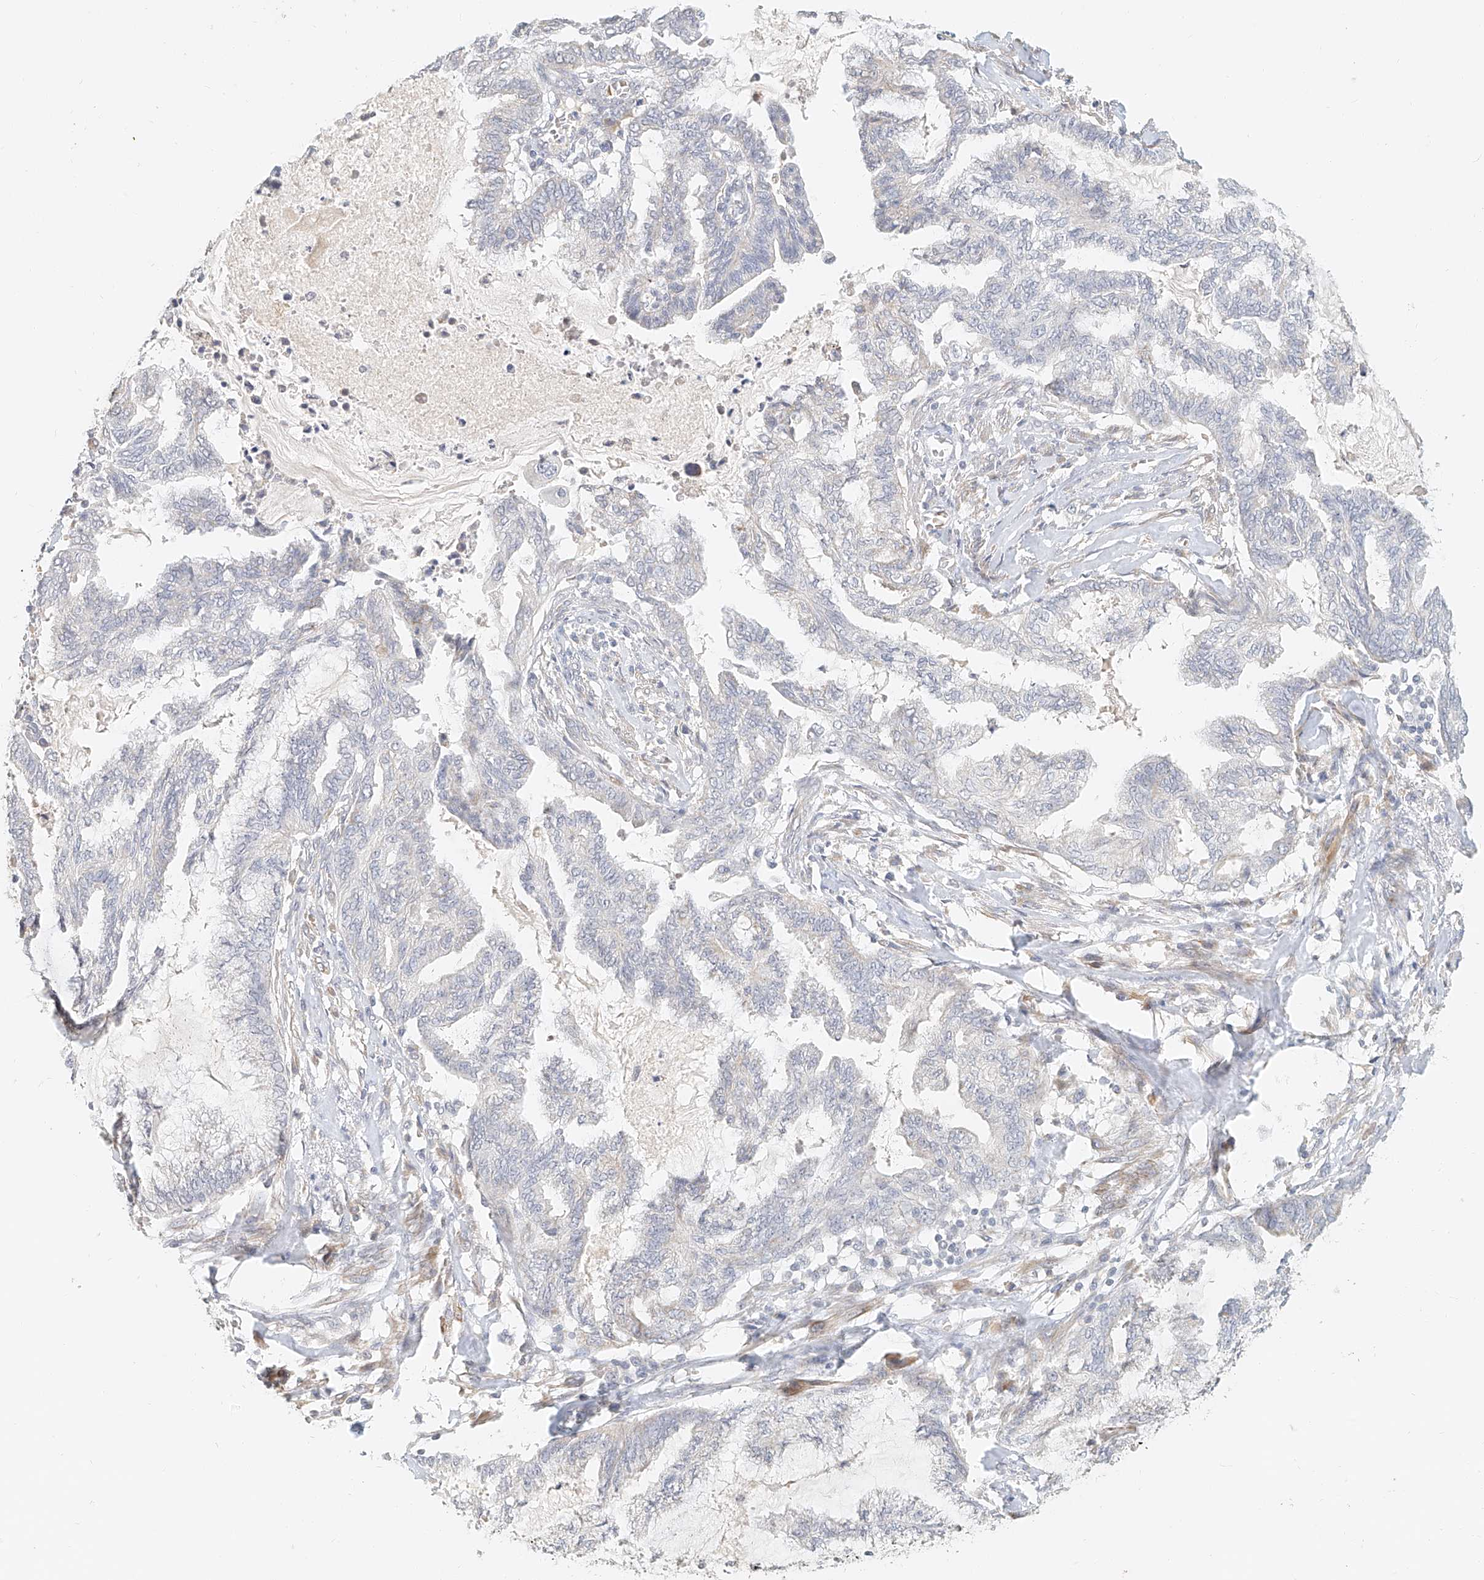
{"staining": {"intensity": "negative", "quantity": "none", "location": "none"}, "tissue": "endometrial cancer", "cell_type": "Tumor cells", "image_type": "cancer", "snomed": [{"axis": "morphology", "description": "Adenocarcinoma, NOS"}, {"axis": "topography", "description": "Endometrium"}], "caption": "Immunohistochemistry (IHC) of endometrial cancer (adenocarcinoma) exhibits no staining in tumor cells.", "gene": "CXorf58", "patient": {"sex": "female", "age": 86}}